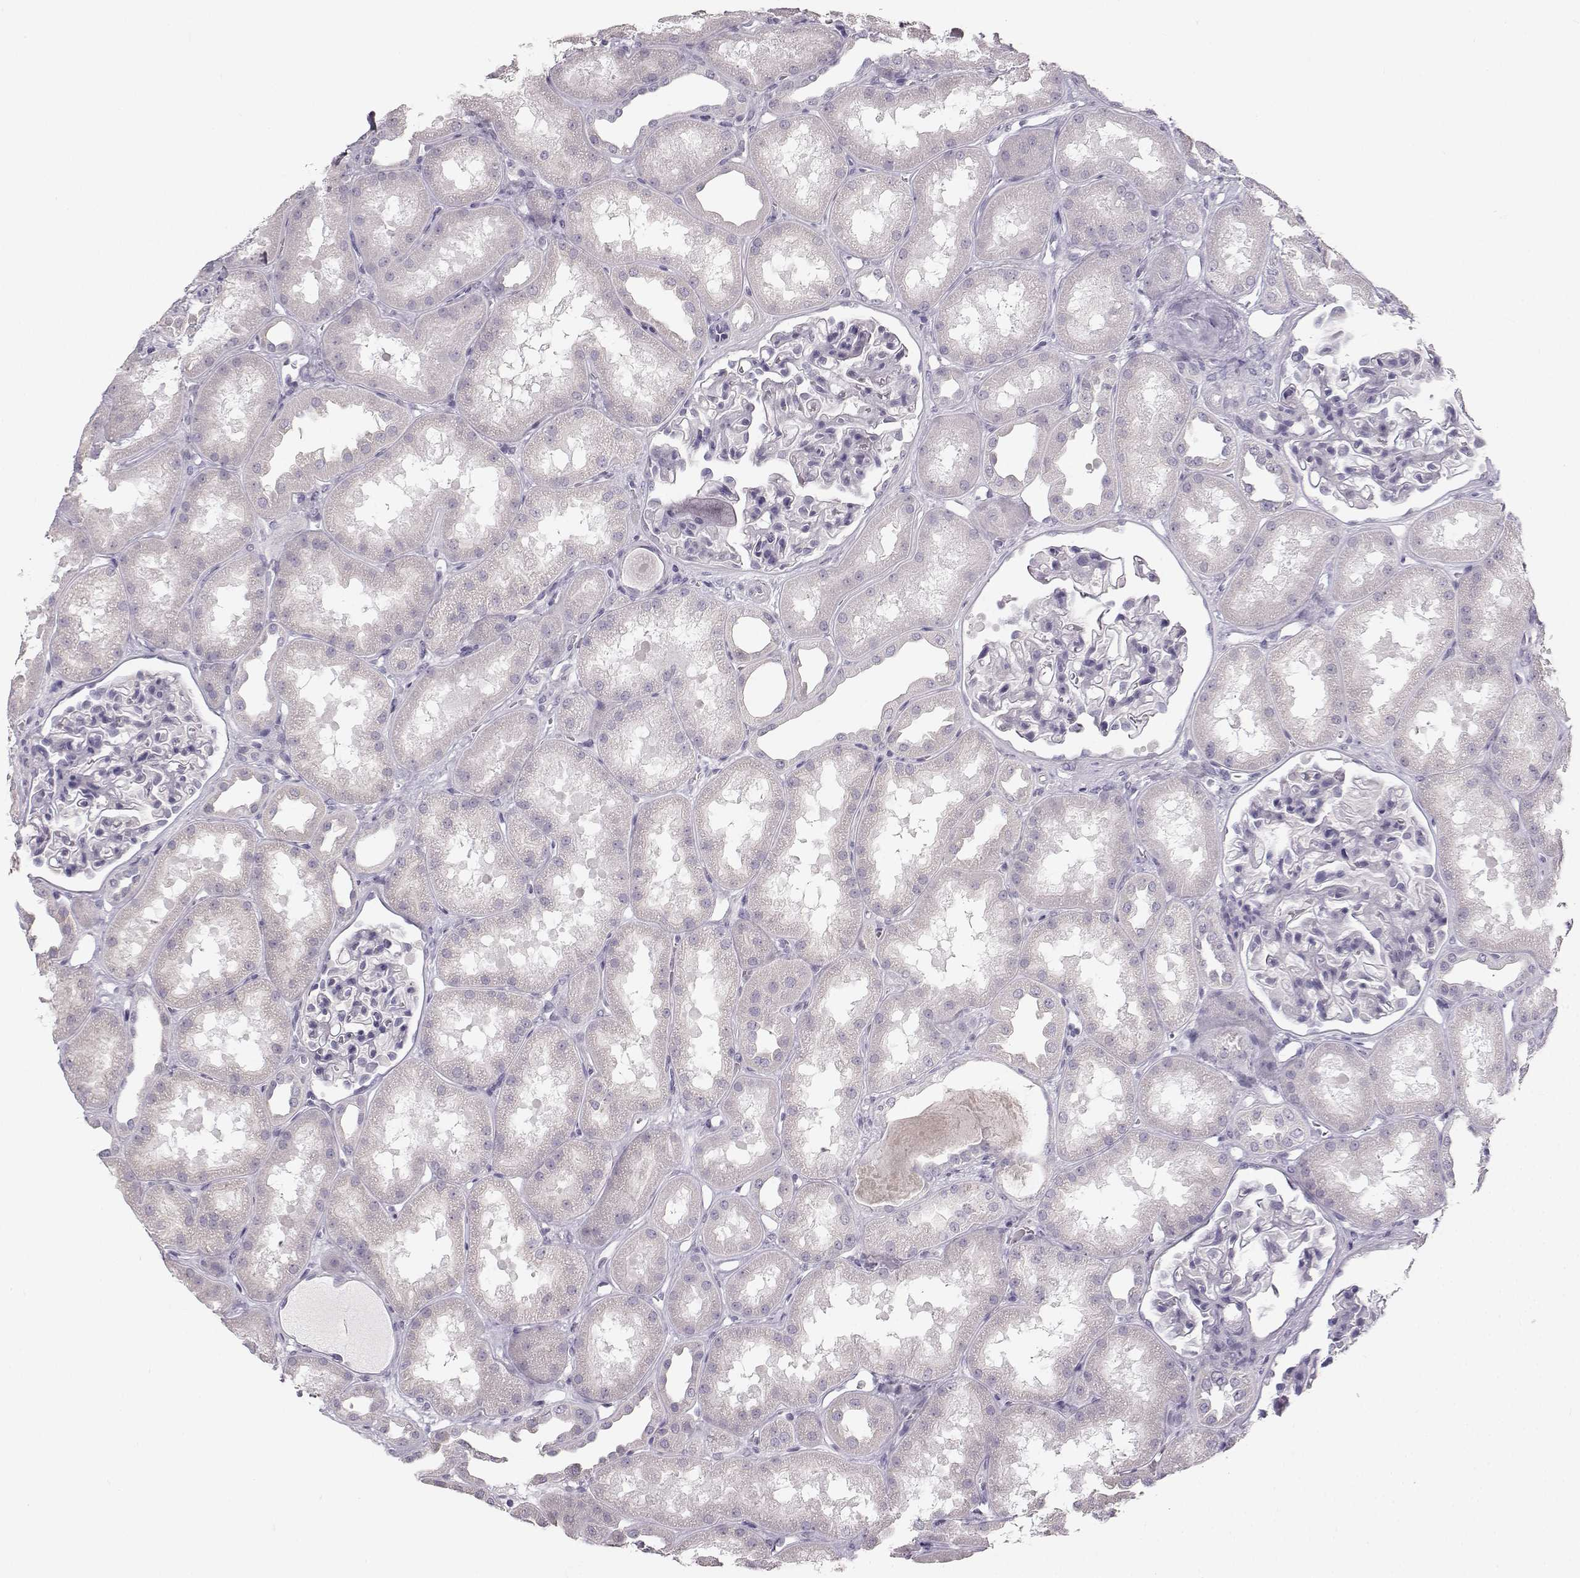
{"staining": {"intensity": "negative", "quantity": "none", "location": "none"}, "tissue": "kidney", "cell_type": "Cells in glomeruli", "image_type": "normal", "snomed": [{"axis": "morphology", "description": "Normal tissue, NOS"}, {"axis": "topography", "description": "Kidney"}], "caption": "DAB immunohistochemical staining of benign kidney reveals no significant positivity in cells in glomeruli.", "gene": "OIP5", "patient": {"sex": "male", "age": 61}}